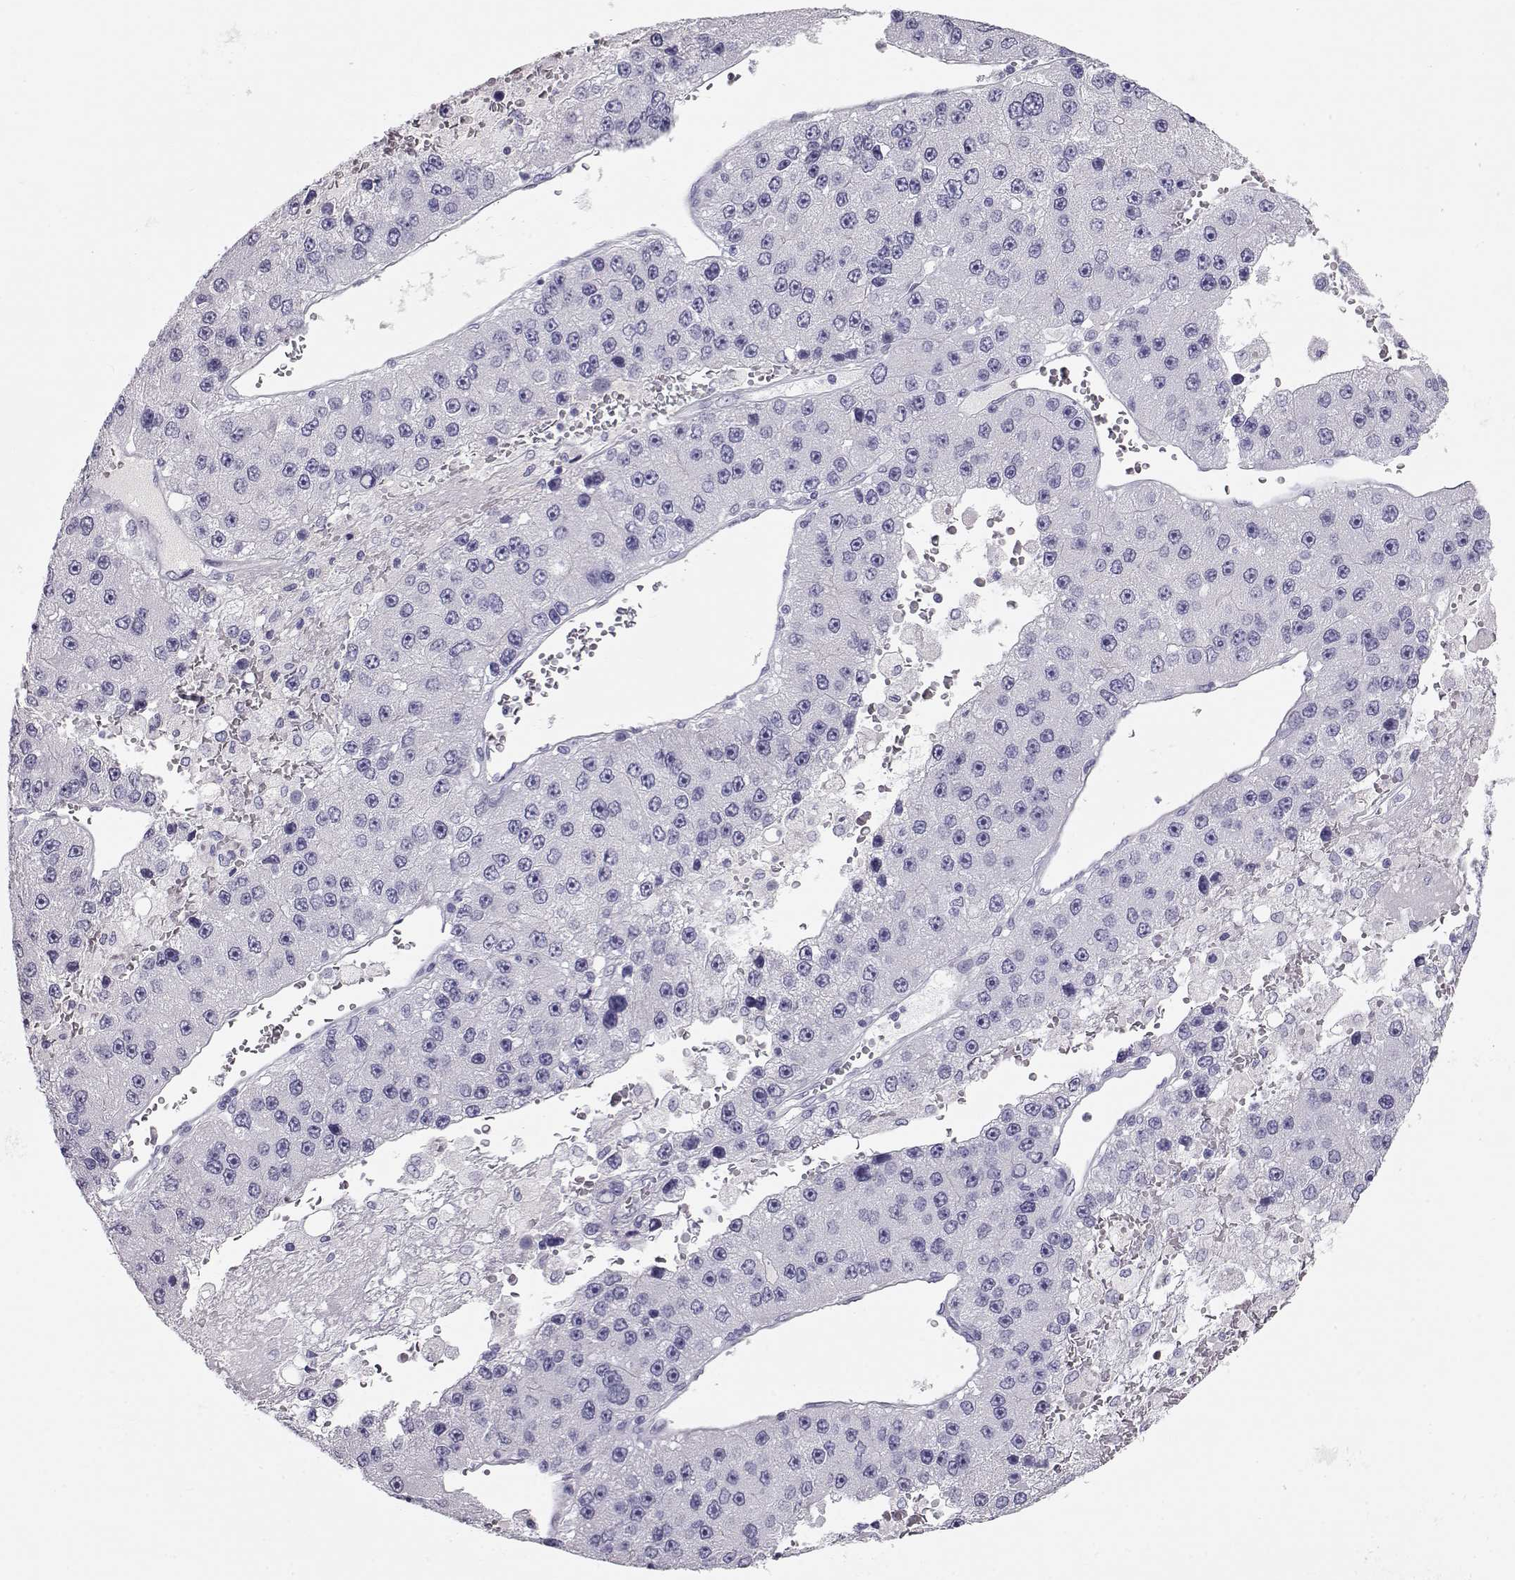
{"staining": {"intensity": "negative", "quantity": "none", "location": "none"}, "tissue": "liver cancer", "cell_type": "Tumor cells", "image_type": "cancer", "snomed": [{"axis": "morphology", "description": "Carcinoma, Hepatocellular, NOS"}, {"axis": "topography", "description": "Liver"}], "caption": "Photomicrograph shows no significant protein staining in tumor cells of liver cancer. (Brightfield microscopy of DAB (3,3'-diaminobenzidine) IHC at high magnification).", "gene": "GPR26", "patient": {"sex": "female", "age": 73}}